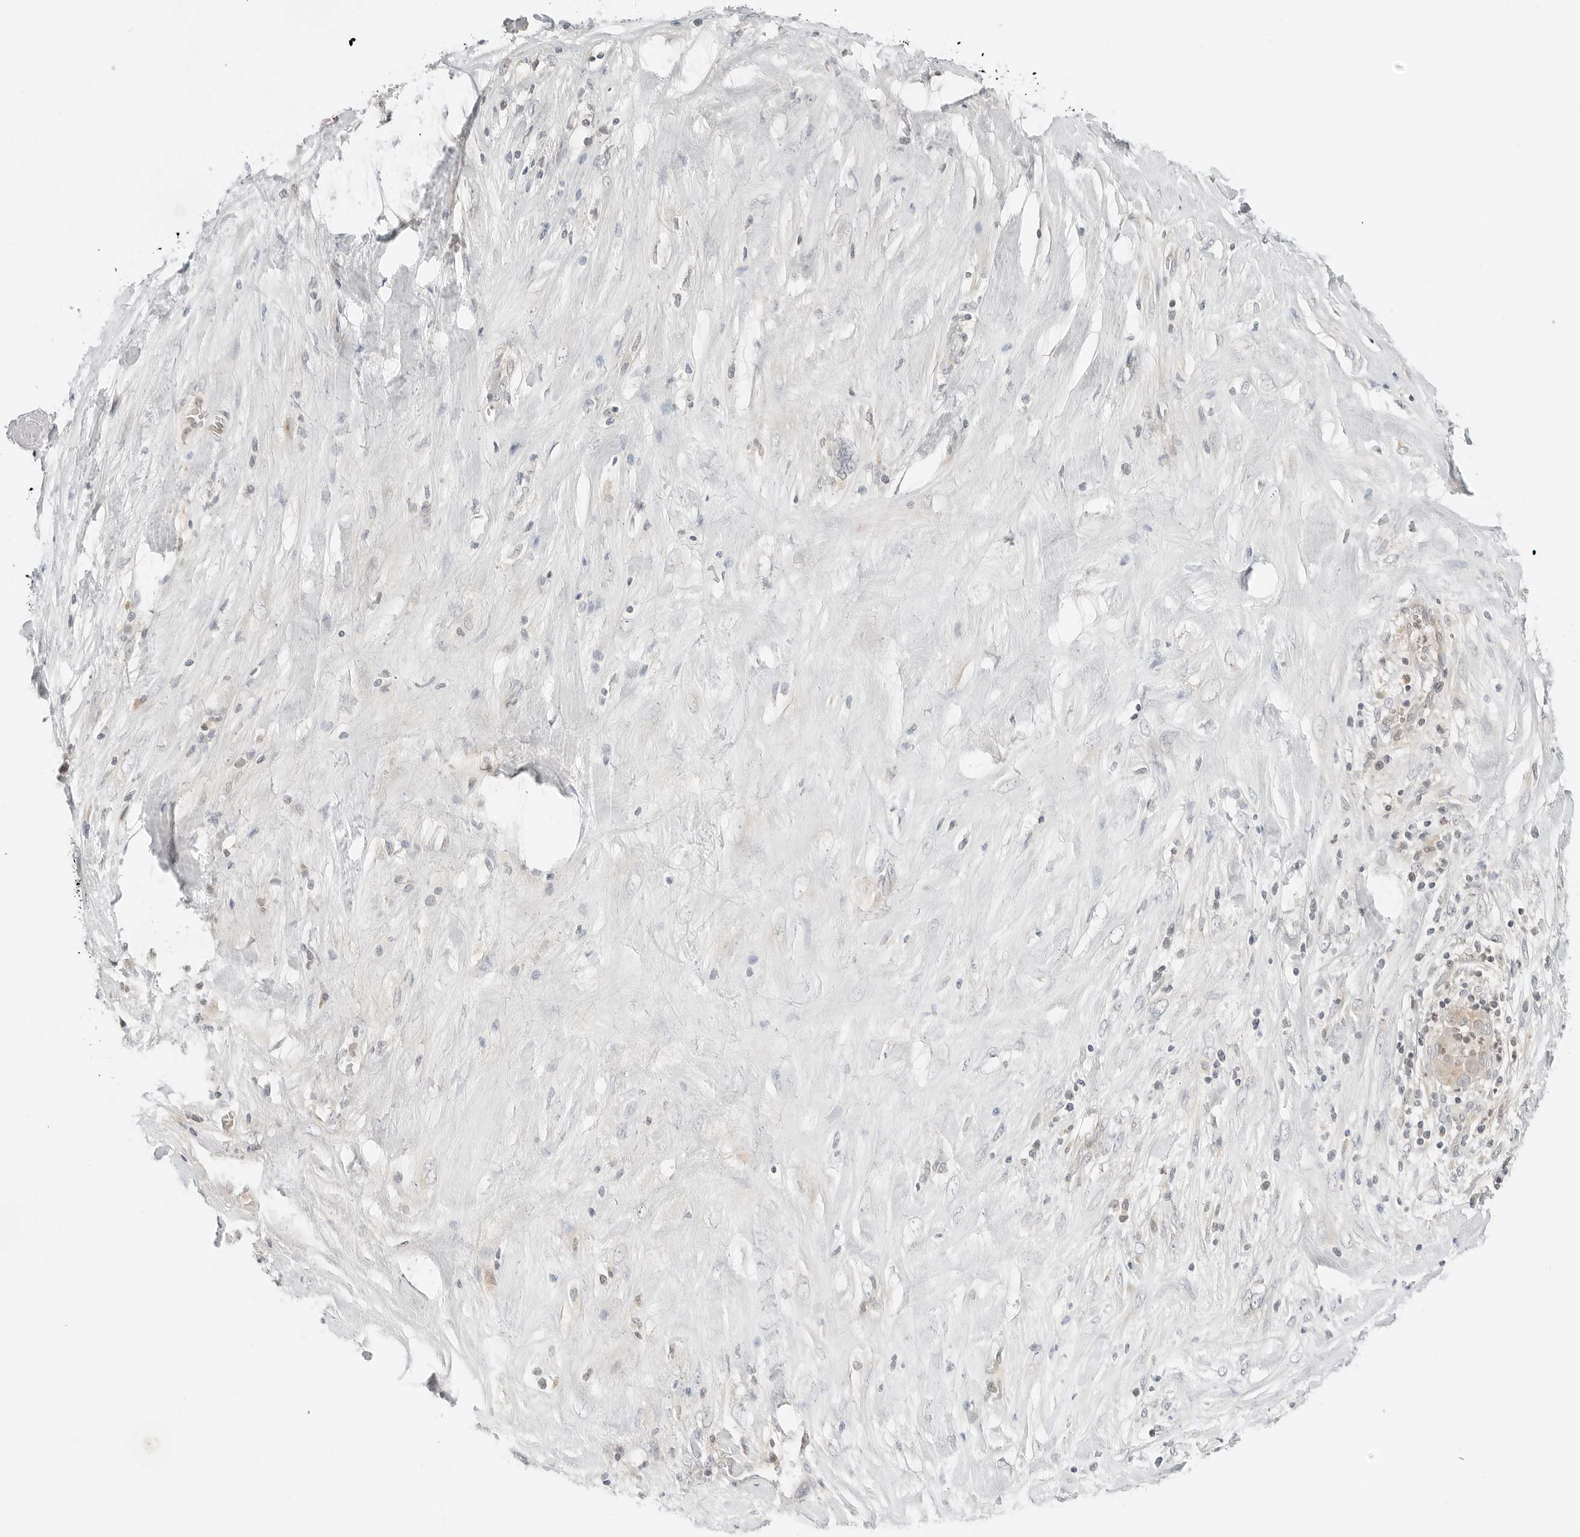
{"staining": {"intensity": "weak", "quantity": "<25%", "location": "cytoplasmic/membranous"}, "tissue": "liver cancer", "cell_type": "Tumor cells", "image_type": "cancer", "snomed": [{"axis": "morphology", "description": "Cholangiocarcinoma"}, {"axis": "topography", "description": "Liver"}], "caption": "Tumor cells are negative for protein expression in human liver cancer (cholangiocarcinoma).", "gene": "IQCC", "patient": {"sex": "female", "age": 52}}